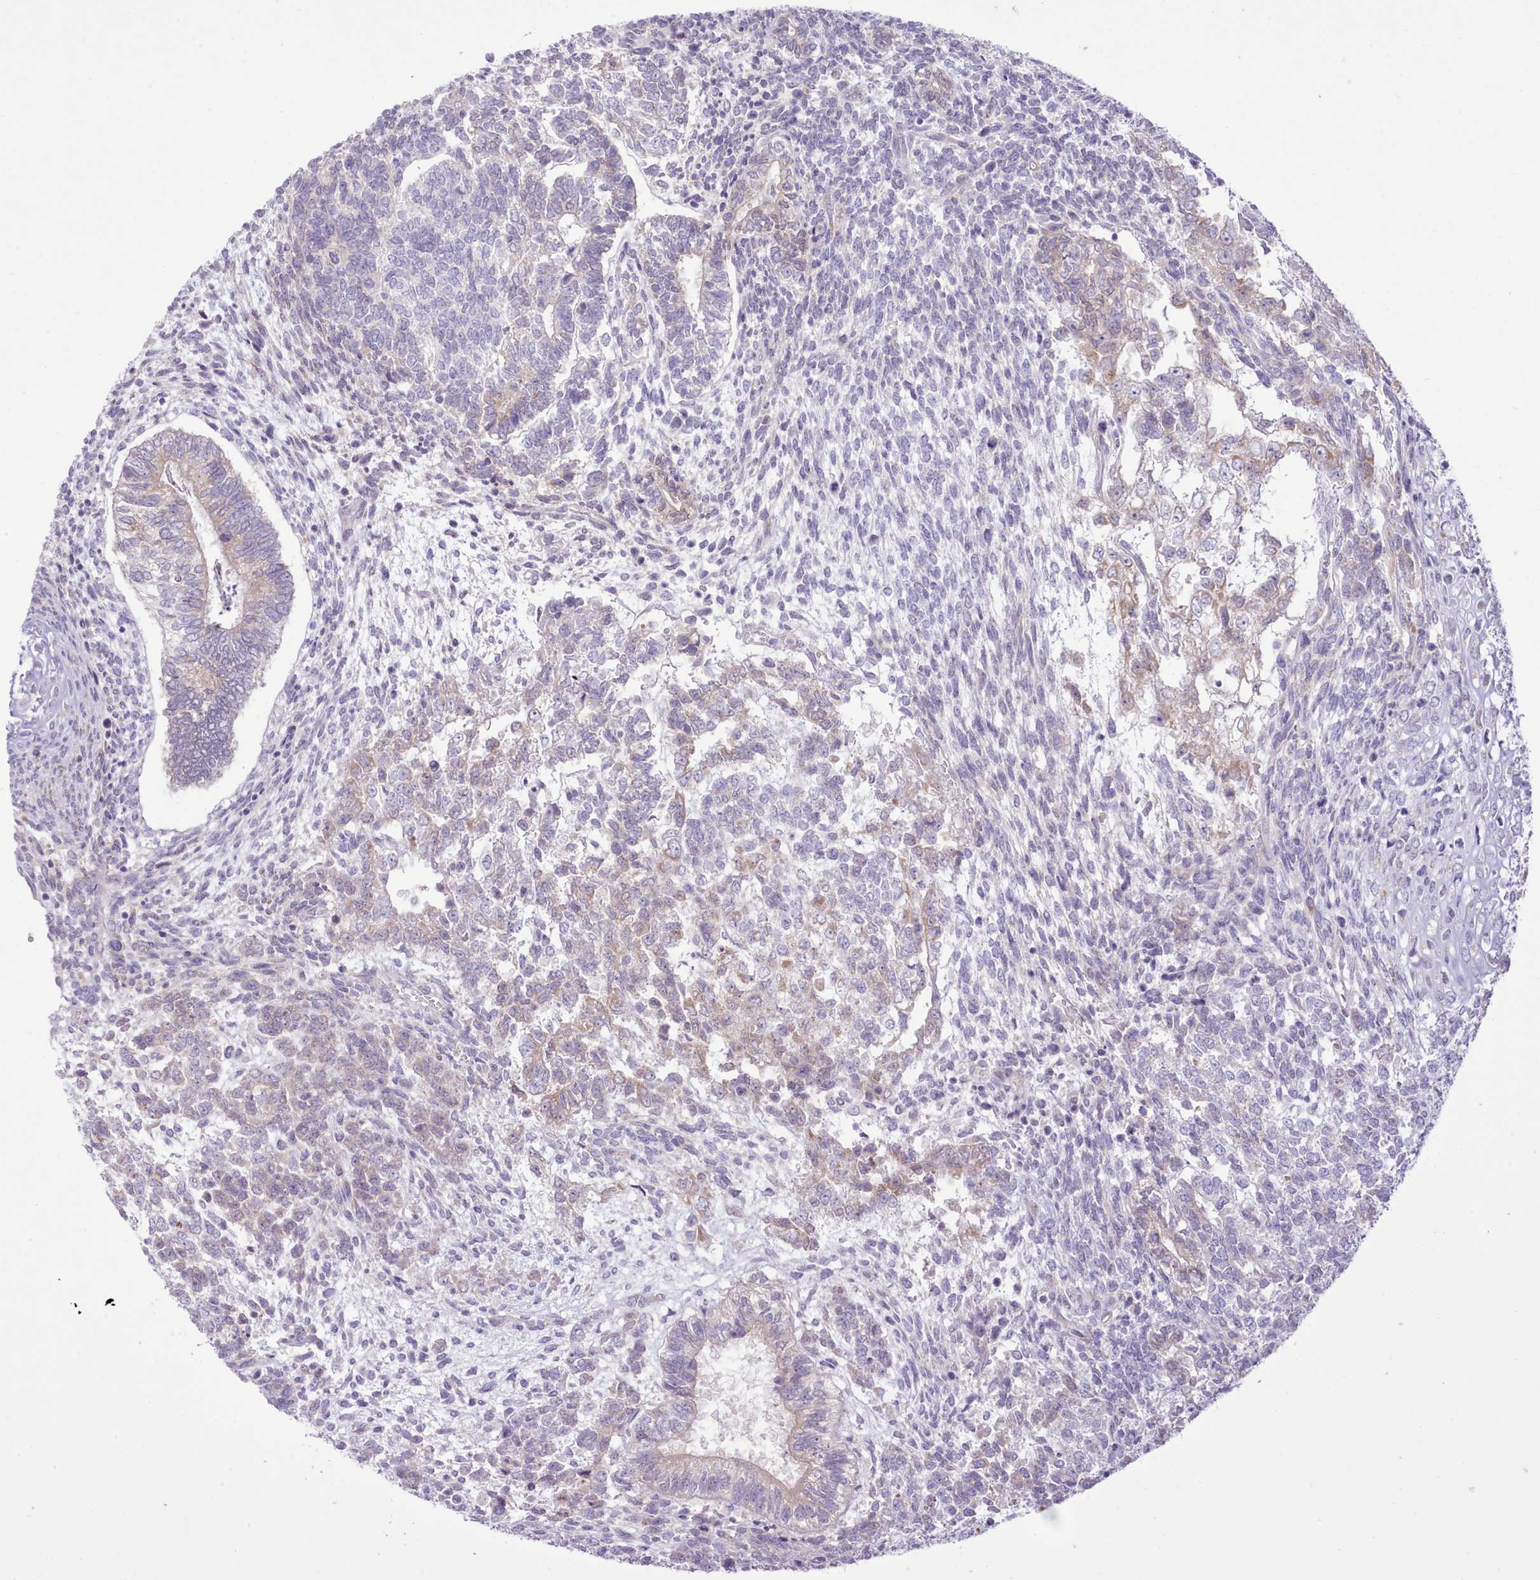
{"staining": {"intensity": "negative", "quantity": "none", "location": "none"}, "tissue": "testis cancer", "cell_type": "Tumor cells", "image_type": "cancer", "snomed": [{"axis": "morphology", "description": "Carcinoma, Embryonal, NOS"}, {"axis": "topography", "description": "Testis"}], "caption": "This is an immunohistochemistry (IHC) histopathology image of human testis cancer. There is no expression in tumor cells.", "gene": "CCL1", "patient": {"sex": "male", "age": 23}}